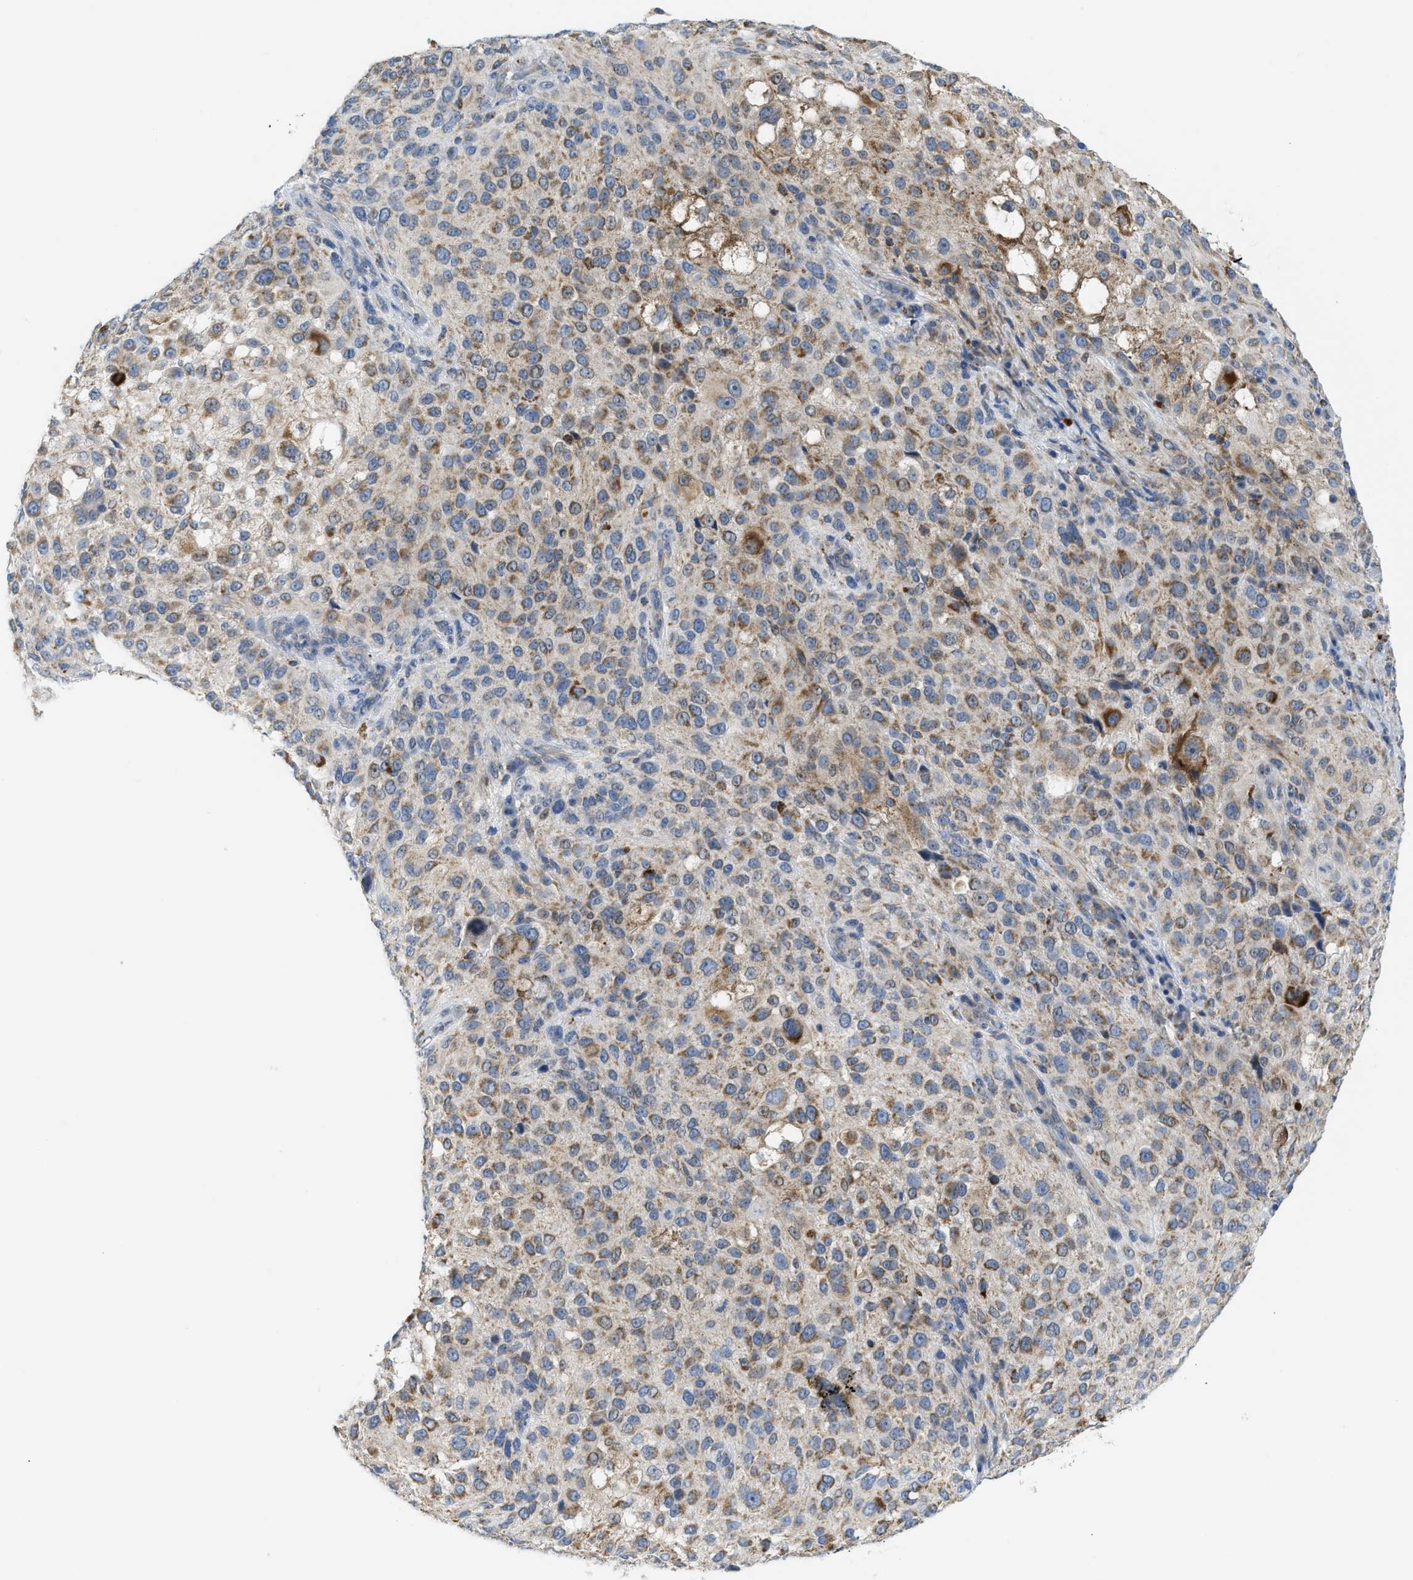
{"staining": {"intensity": "moderate", "quantity": ">75%", "location": "cytoplasmic/membranous"}, "tissue": "melanoma", "cell_type": "Tumor cells", "image_type": "cancer", "snomed": [{"axis": "morphology", "description": "Necrosis, NOS"}, {"axis": "morphology", "description": "Malignant melanoma, NOS"}, {"axis": "topography", "description": "Skin"}], "caption": "High-power microscopy captured an IHC micrograph of melanoma, revealing moderate cytoplasmic/membranous positivity in approximately >75% of tumor cells. The protein of interest is shown in brown color, while the nuclei are stained blue.", "gene": "GATD3", "patient": {"sex": "female", "age": 87}}